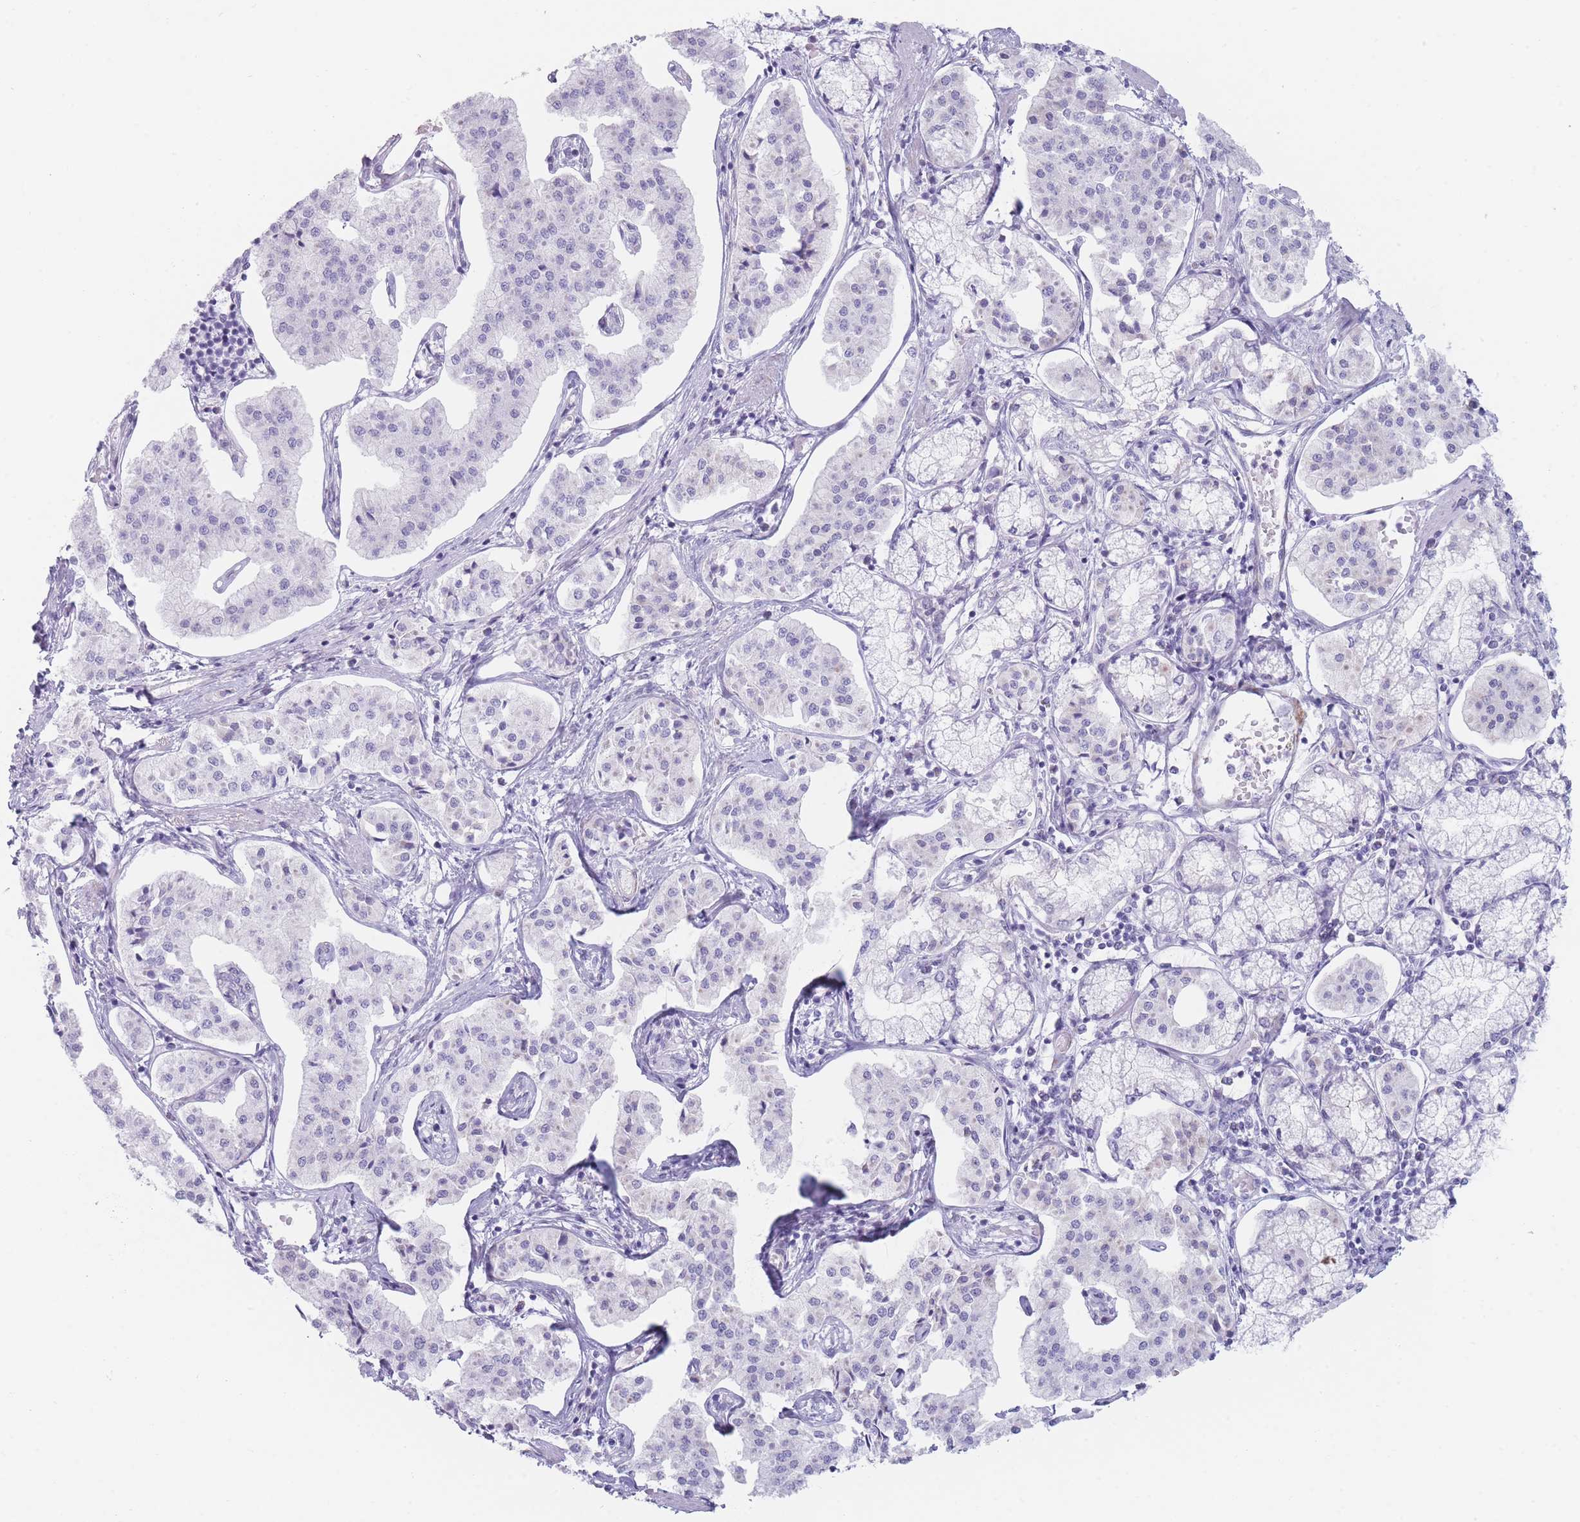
{"staining": {"intensity": "negative", "quantity": "none", "location": "none"}, "tissue": "pancreatic cancer", "cell_type": "Tumor cells", "image_type": "cancer", "snomed": [{"axis": "morphology", "description": "Adenocarcinoma, NOS"}, {"axis": "topography", "description": "Pancreas"}], "caption": "IHC of adenocarcinoma (pancreatic) exhibits no expression in tumor cells.", "gene": "IFNA6", "patient": {"sex": "female", "age": 50}}